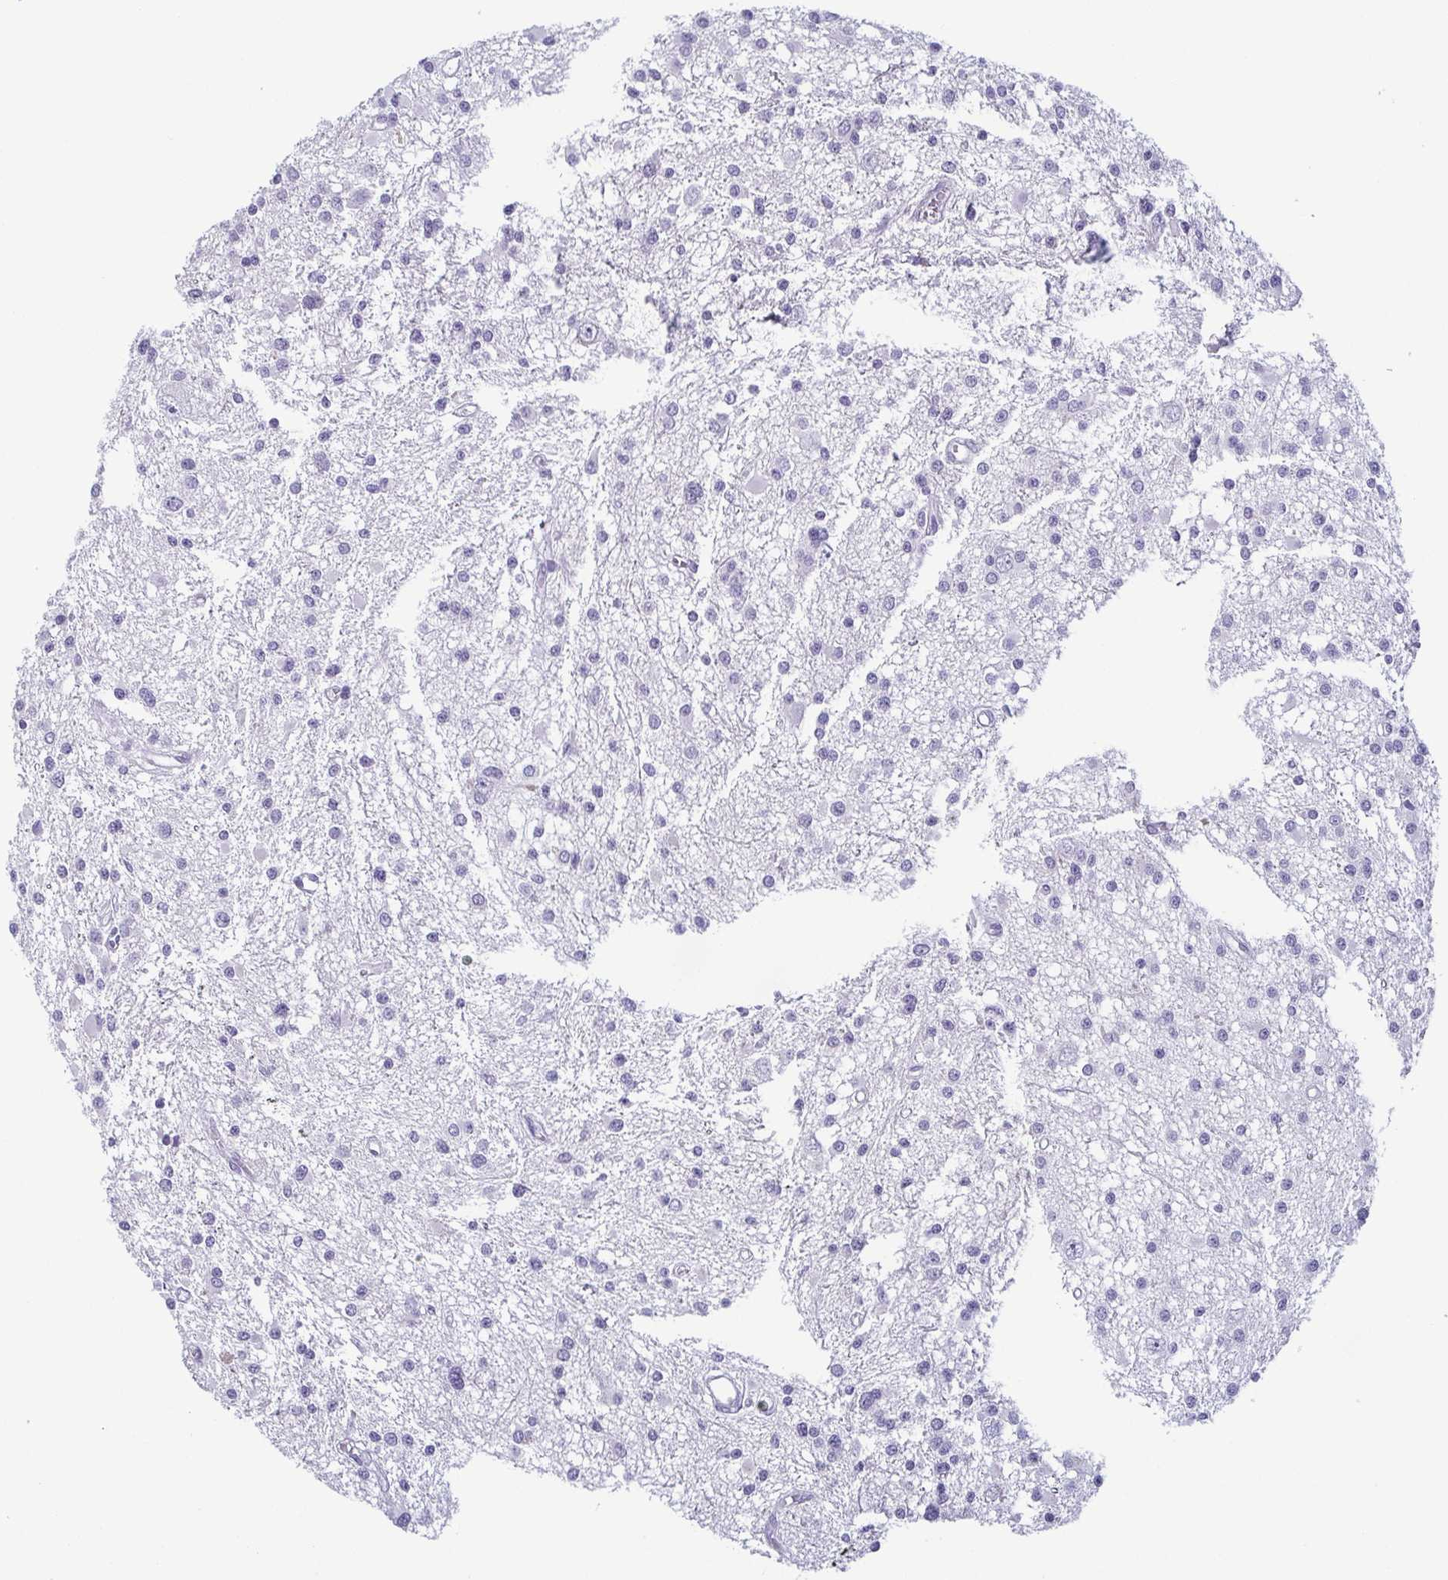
{"staining": {"intensity": "negative", "quantity": "none", "location": "none"}, "tissue": "glioma", "cell_type": "Tumor cells", "image_type": "cancer", "snomed": [{"axis": "morphology", "description": "Glioma, malignant, High grade"}, {"axis": "topography", "description": "Brain"}], "caption": "This micrograph is of malignant high-grade glioma stained with immunohistochemistry (IHC) to label a protein in brown with the nuclei are counter-stained blue. There is no expression in tumor cells.", "gene": "KRT78", "patient": {"sex": "male", "age": 54}}